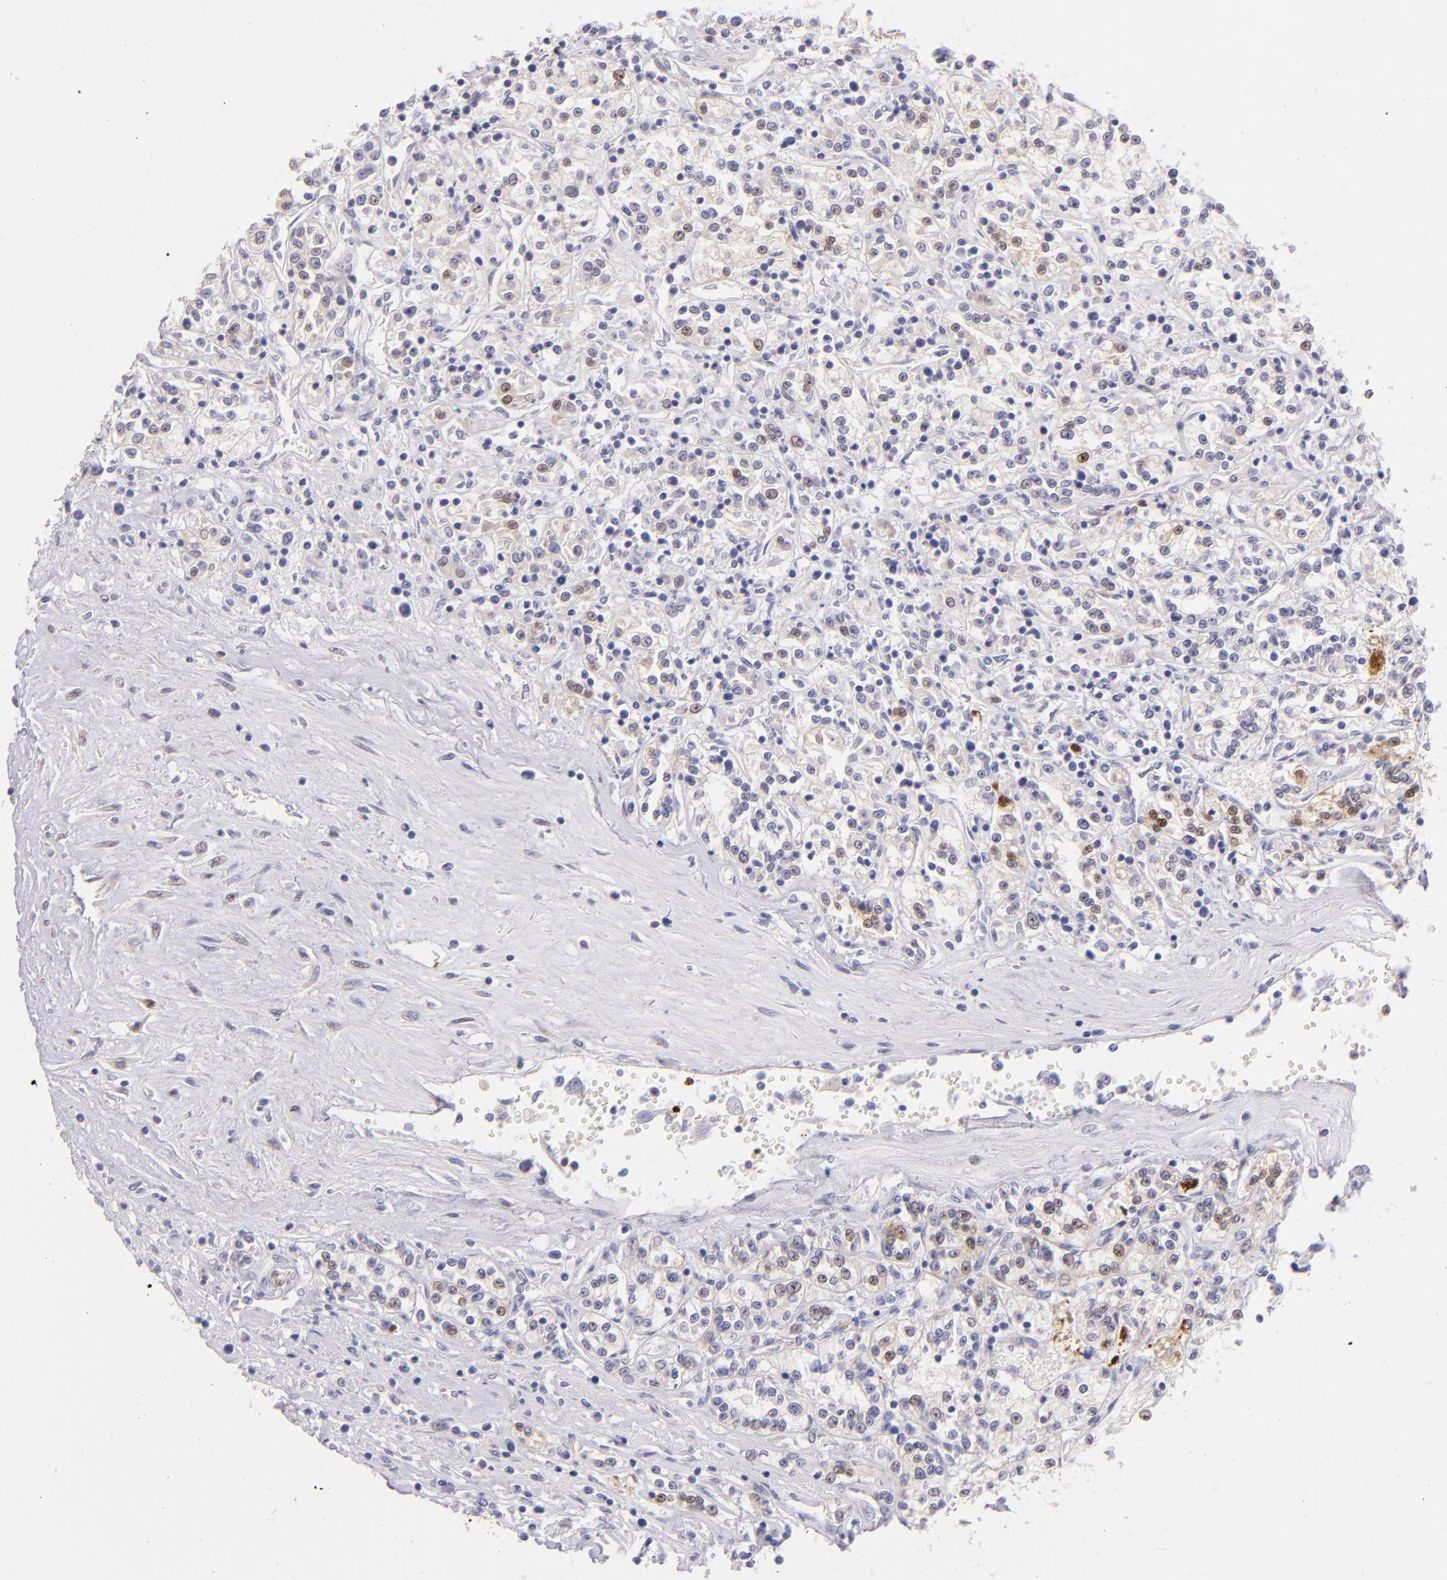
{"staining": {"intensity": "weak", "quantity": ">75%", "location": "cytoplasmic/membranous"}, "tissue": "renal cancer", "cell_type": "Tumor cells", "image_type": "cancer", "snomed": [{"axis": "morphology", "description": "Adenocarcinoma, NOS"}, {"axis": "topography", "description": "Kidney"}], "caption": "Human renal adenocarcinoma stained with a brown dye demonstrates weak cytoplasmic/membranous positive positivity in about >75% of tumor cells.", "gene": "SH2D4A", "patient": {"sex": "female", "age": 76}}